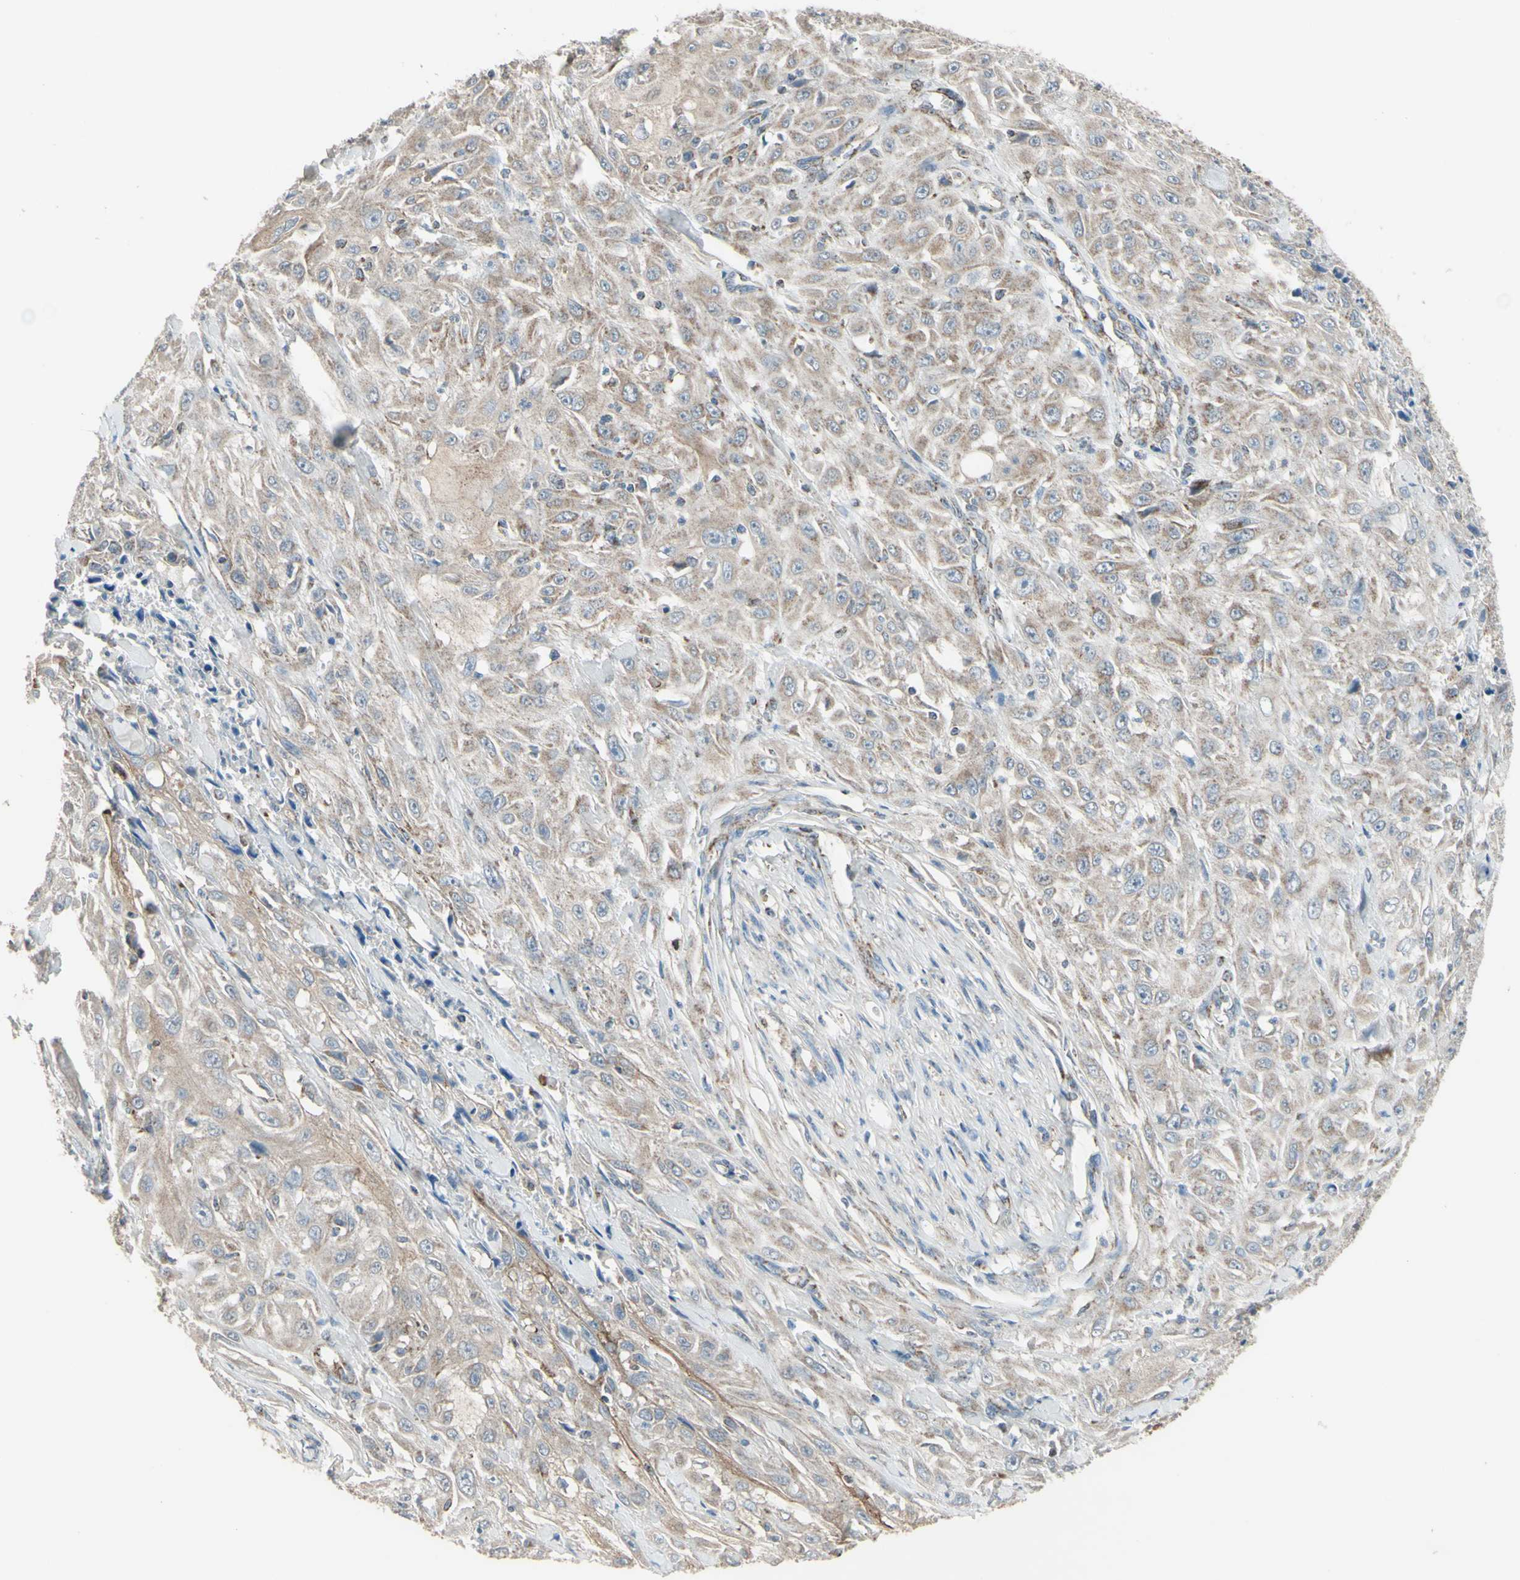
{"staining": {"intensity": "weak", "quantity": "25%-75%", "location": "cytoplasmic/membranous"}, "tissue": "skin cancer", "cell_type": "Tumor cells", "image_type": "cancer", "snomed": [{"axis": "morphology", "description": "Squamous cell carcinoma, NOS"}, {"axis": "morphology", "description": "Squamous cell carcinoma, metastatic, NOS"}, {"axis": "topography", "description": "Skin"}, {"axis": "topography", "description": "Lymph node"}], "caption": "Protein expression analysis of metastatic squamous cell carcinoma (skin) displays weak cytoplasmic/membranous expression in approximately 25%-75% of tumor cells.", "gene": "FAM171B", "patient": {"sex": "male", "age": 75}}